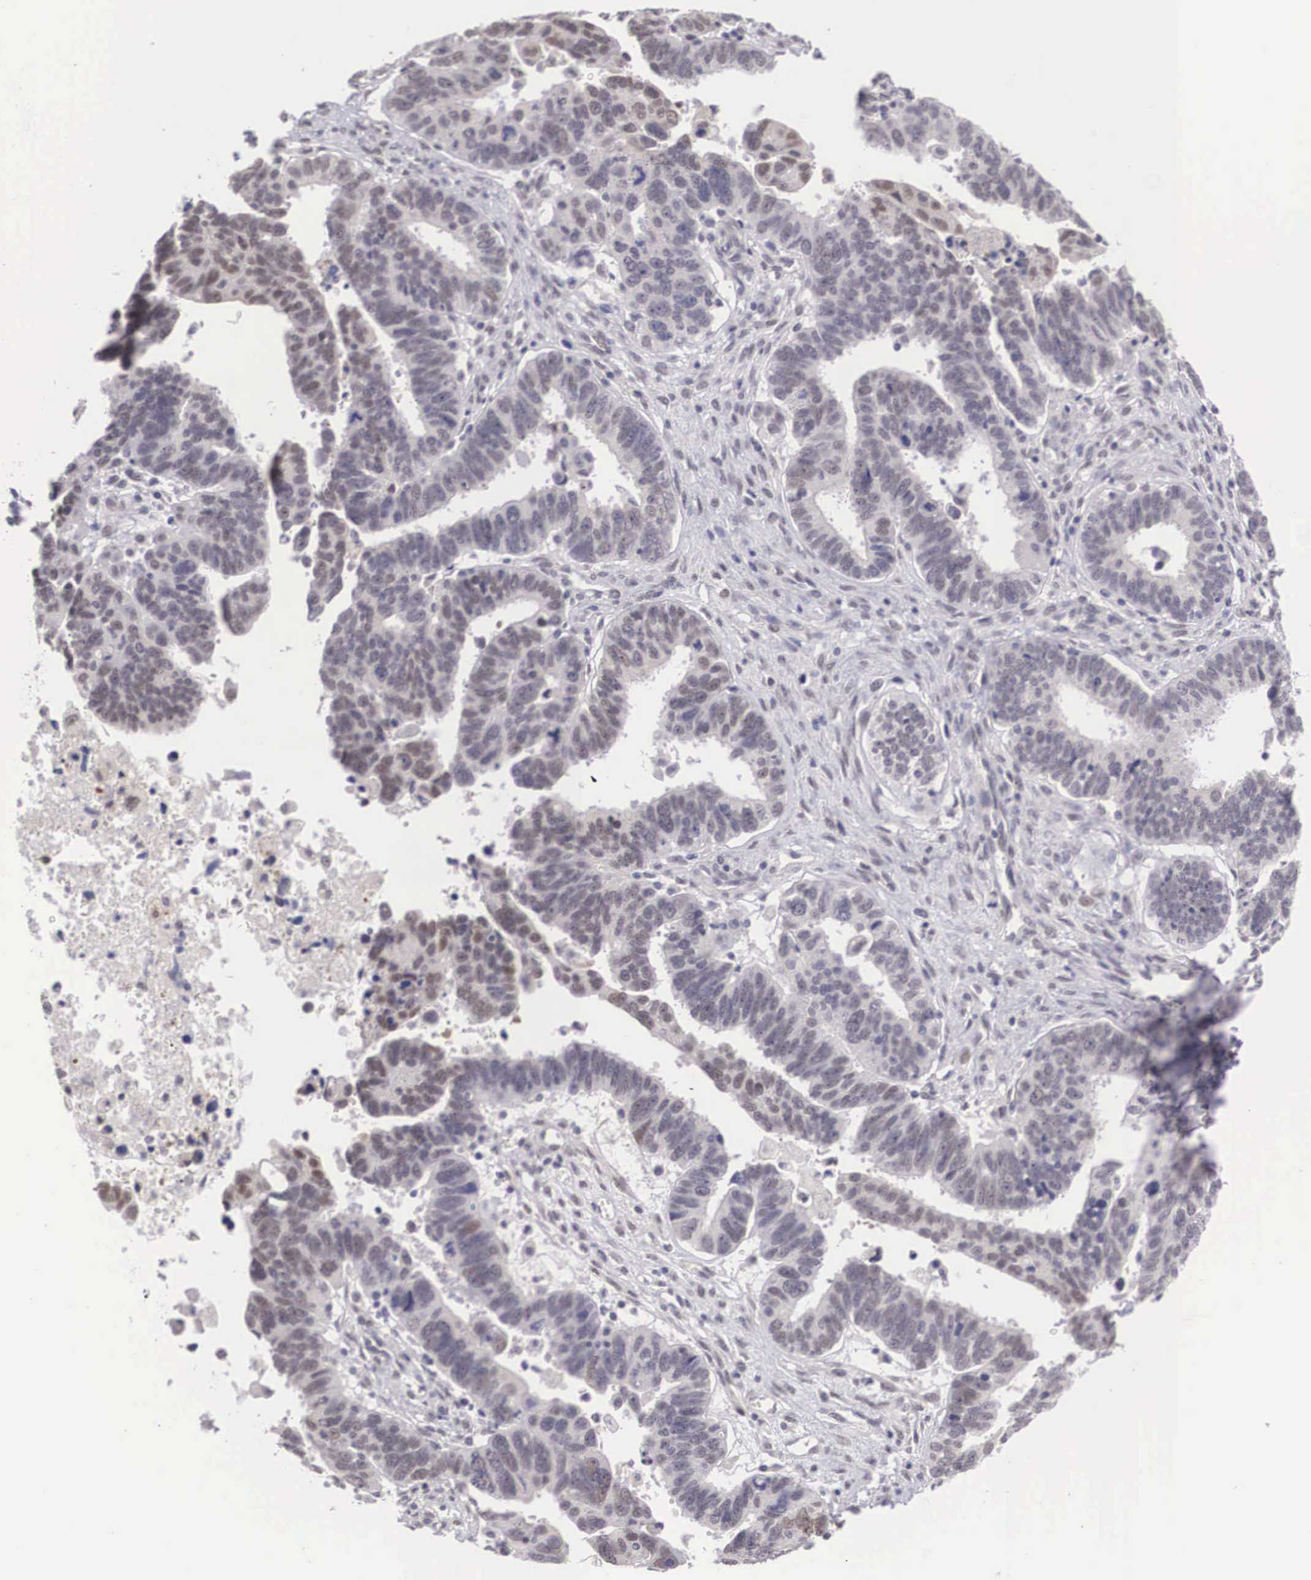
{"staining": {"intensity": "weak", "quantity": ">75%", "location": "cytoplasmic/membranous,nuclear"}, "tissue": "ovarian cancer", "cell_type": "Tumor cells", "image_type": "cancer", "snomed": [{"axis": "morphology", "description": "Carcinoma, endometroid"}, {"axis": "morphology", "description": "Cystadenocarcinoma, serous, NOS"}, {"axis": "topography", "description": "Ovary"}], "caption": "Immunohistochemical staining of serous cystadenocarcinoma (ovarian) reveals weak cytoplasmic/membranous and nuclear protein staining in about >75% of tumor cells.", "gene": "NINL", "patient": {"sex": "female", "age": 45}}